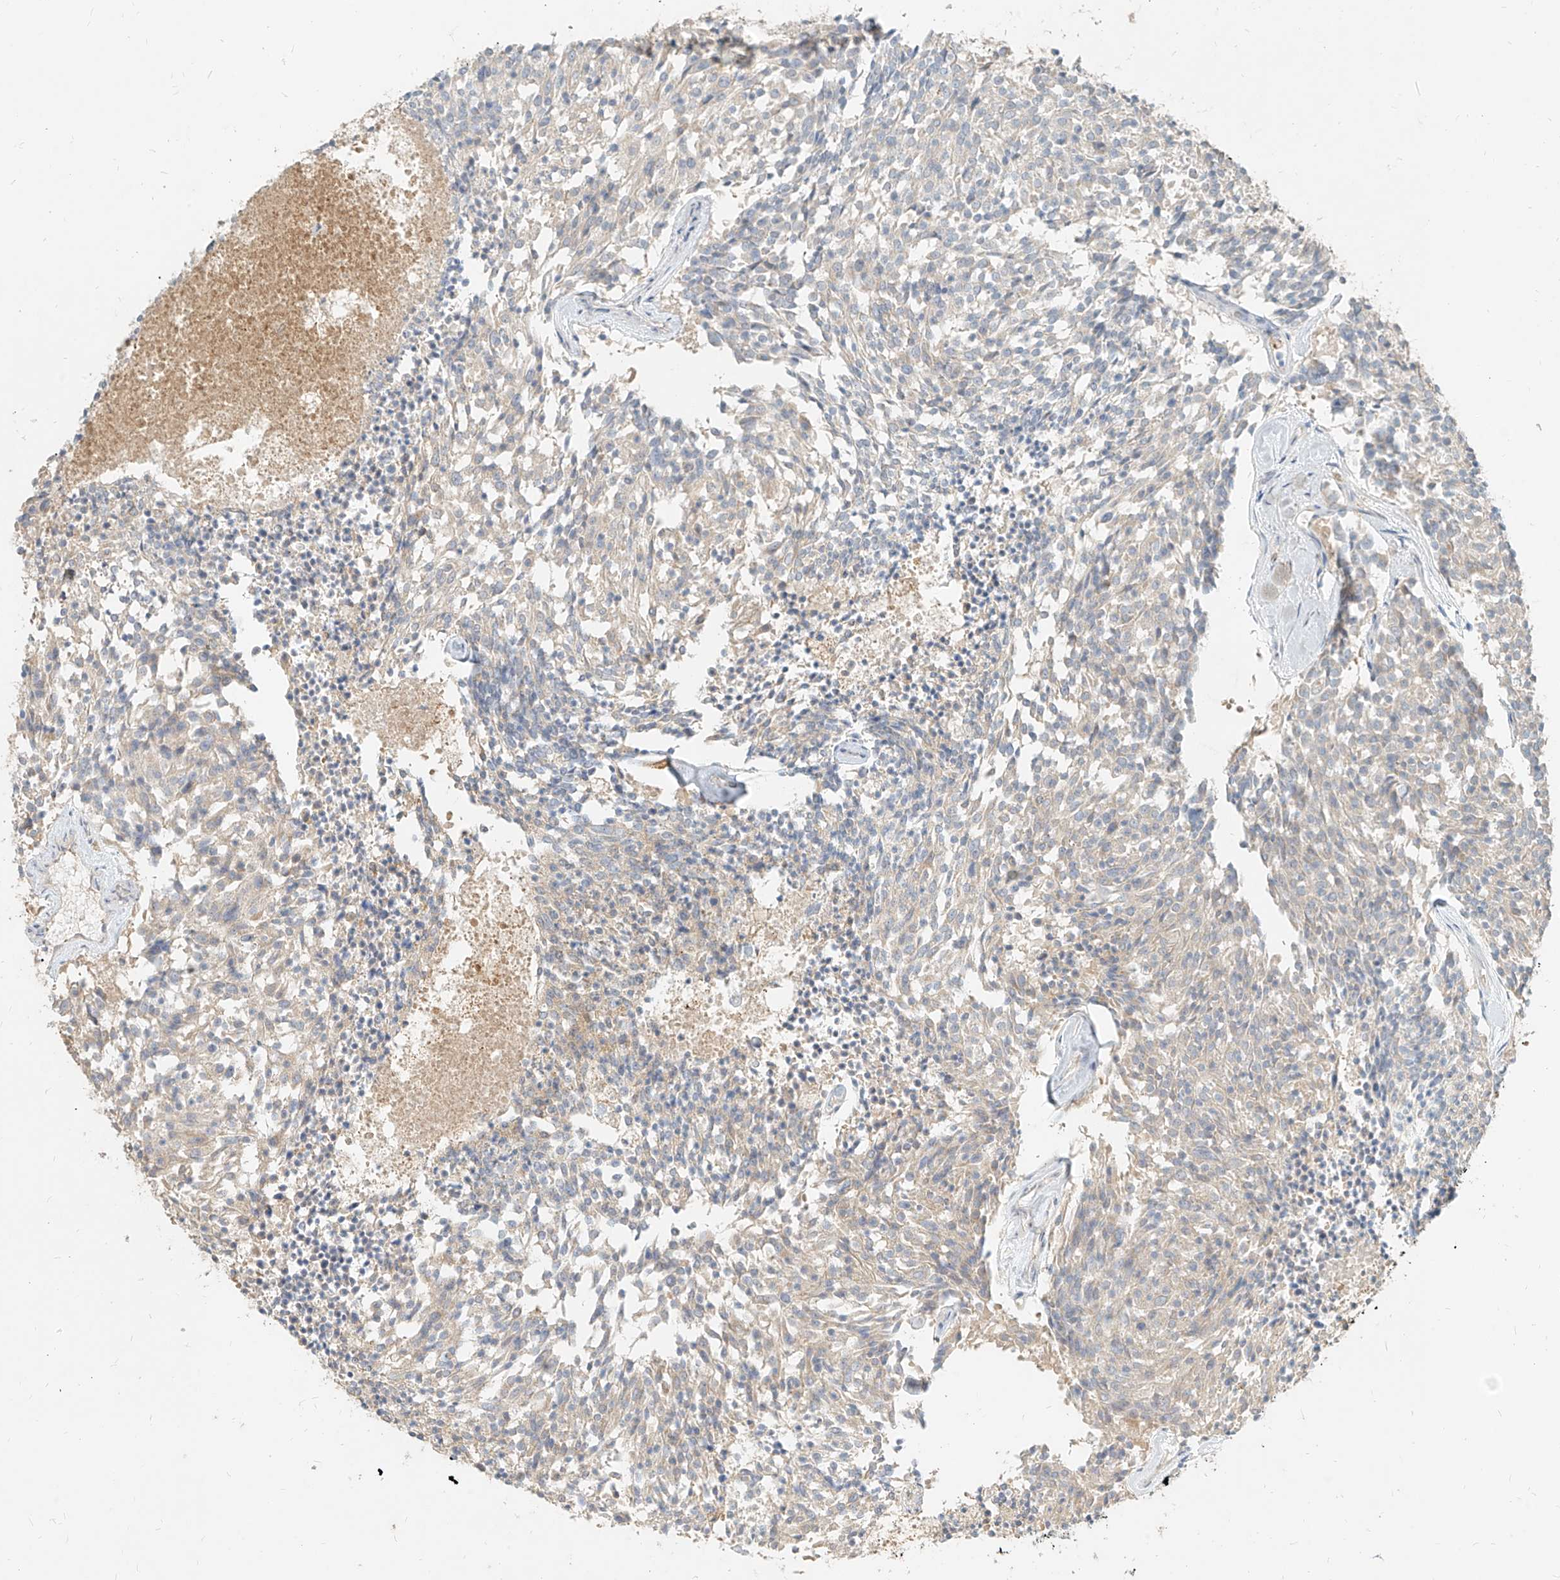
{"staining": {"intensity": "weak", "quantity": "<25%", "location": "cytoplasmic/membranous"}, "tissue": "carcinoid", "cell_type": "Tumor cells", "image_type": "cancer", "snomed": [{"axis": "morphology", "description": "Carcinoid, malignant, NOS"}, {"axis": "topography", "description": "Pancreas"}], "caption": "Human carcinoid stained for a protein using immunohistochemistry (IHC) exhibits no expression in tumor cells.", "gene": "PGD", "patient": {"sex": "female", "age": 54}}